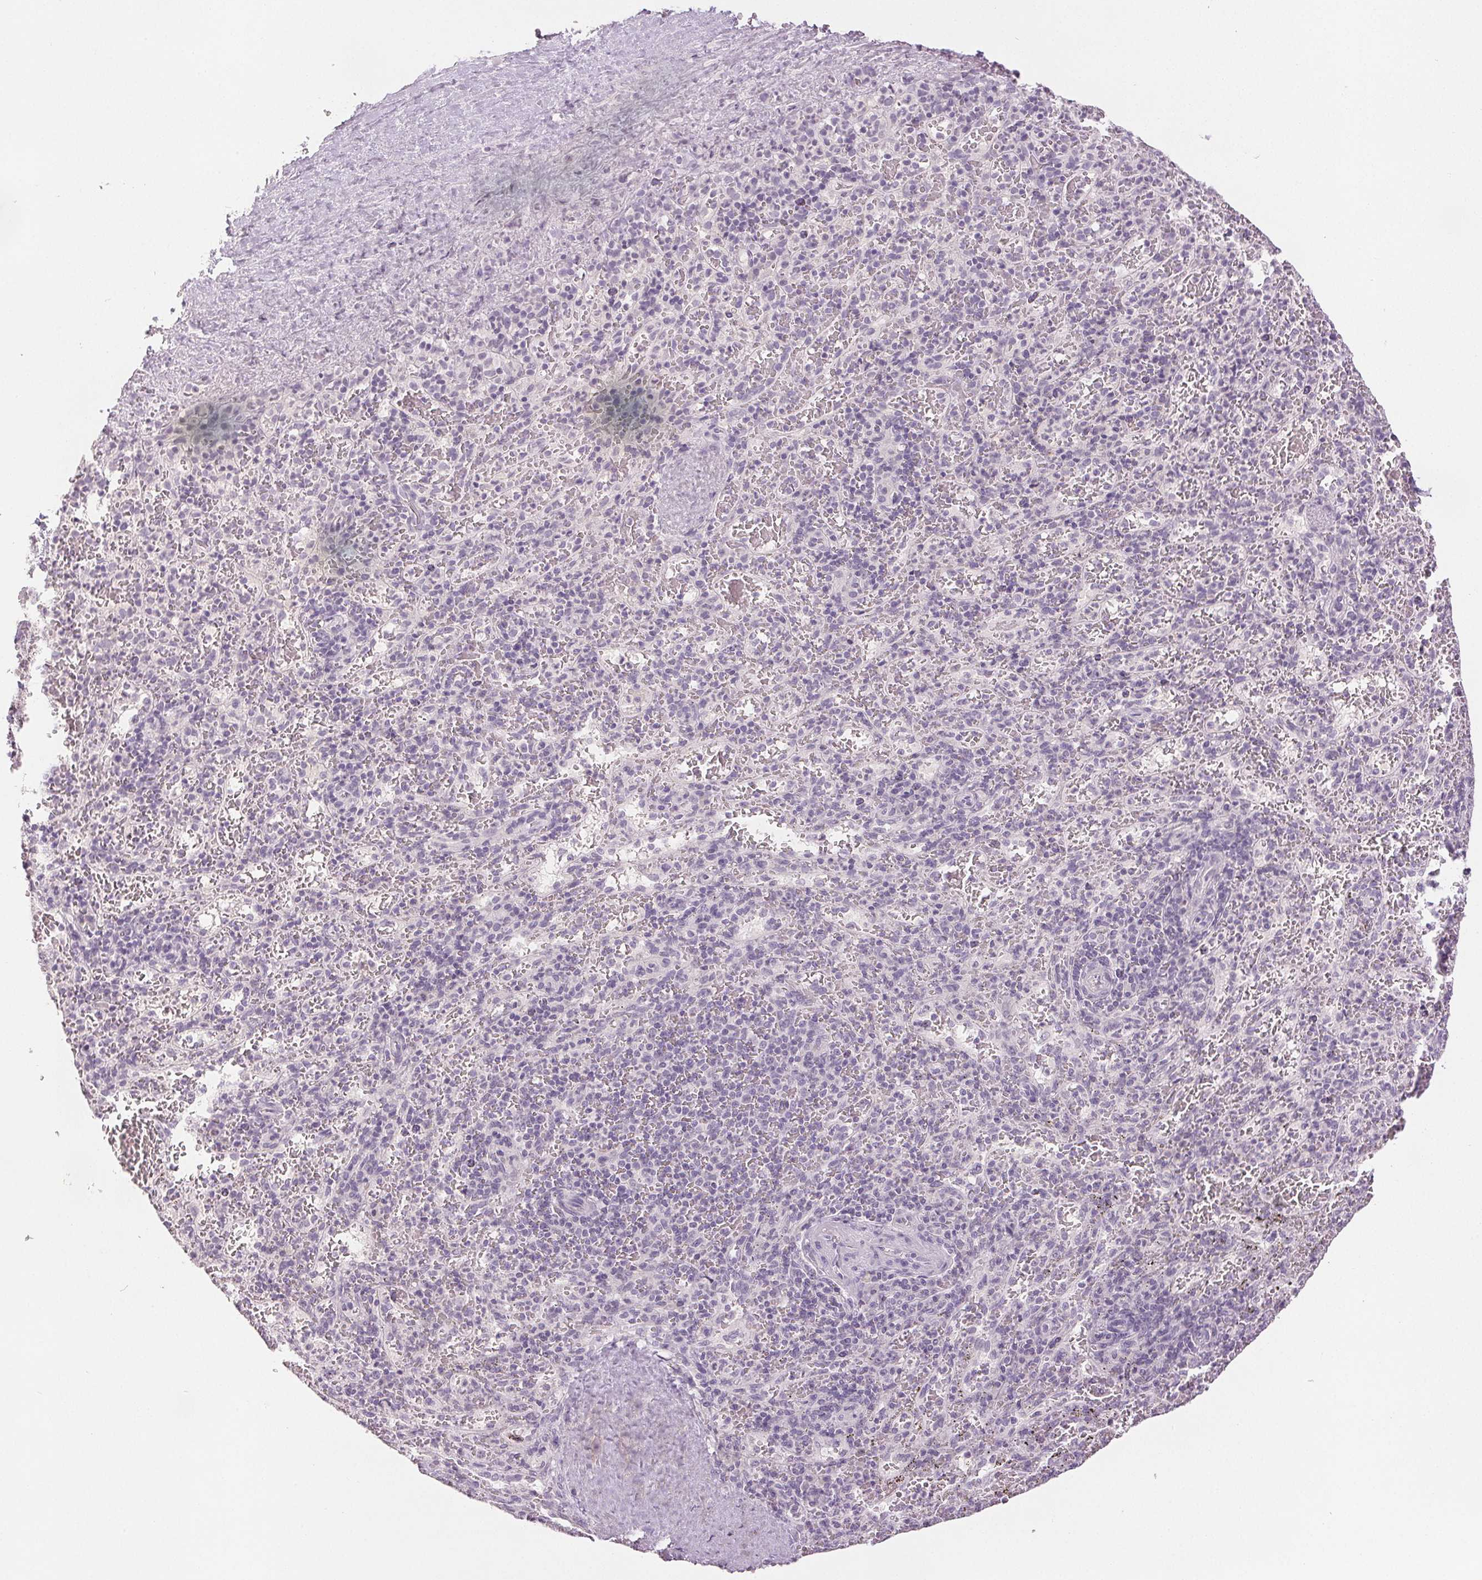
{"staining": {"intensity": "negative", "quantity": "none", "location": "none"}, "tissue": "spleen", "cell_type": "Cells in red pulp", "image_type": "normal", "snomed": [{"axis": "morphology", "description": "Normal tissue, NOS"}, {"axis": "topography", "description": "Spleen"}], "caption": "Immunohistochemistry (IHC) image of benign spleen: spleen stained with DAB (3,3'-diaminobenzidine) displays no significant protein expression in cells in red pulp. (Immunohistochemistry (IHC), brightfield microscopy, high magnification).", "gene": "SCGN", "patient": {"sex": "male", "age": 57}}